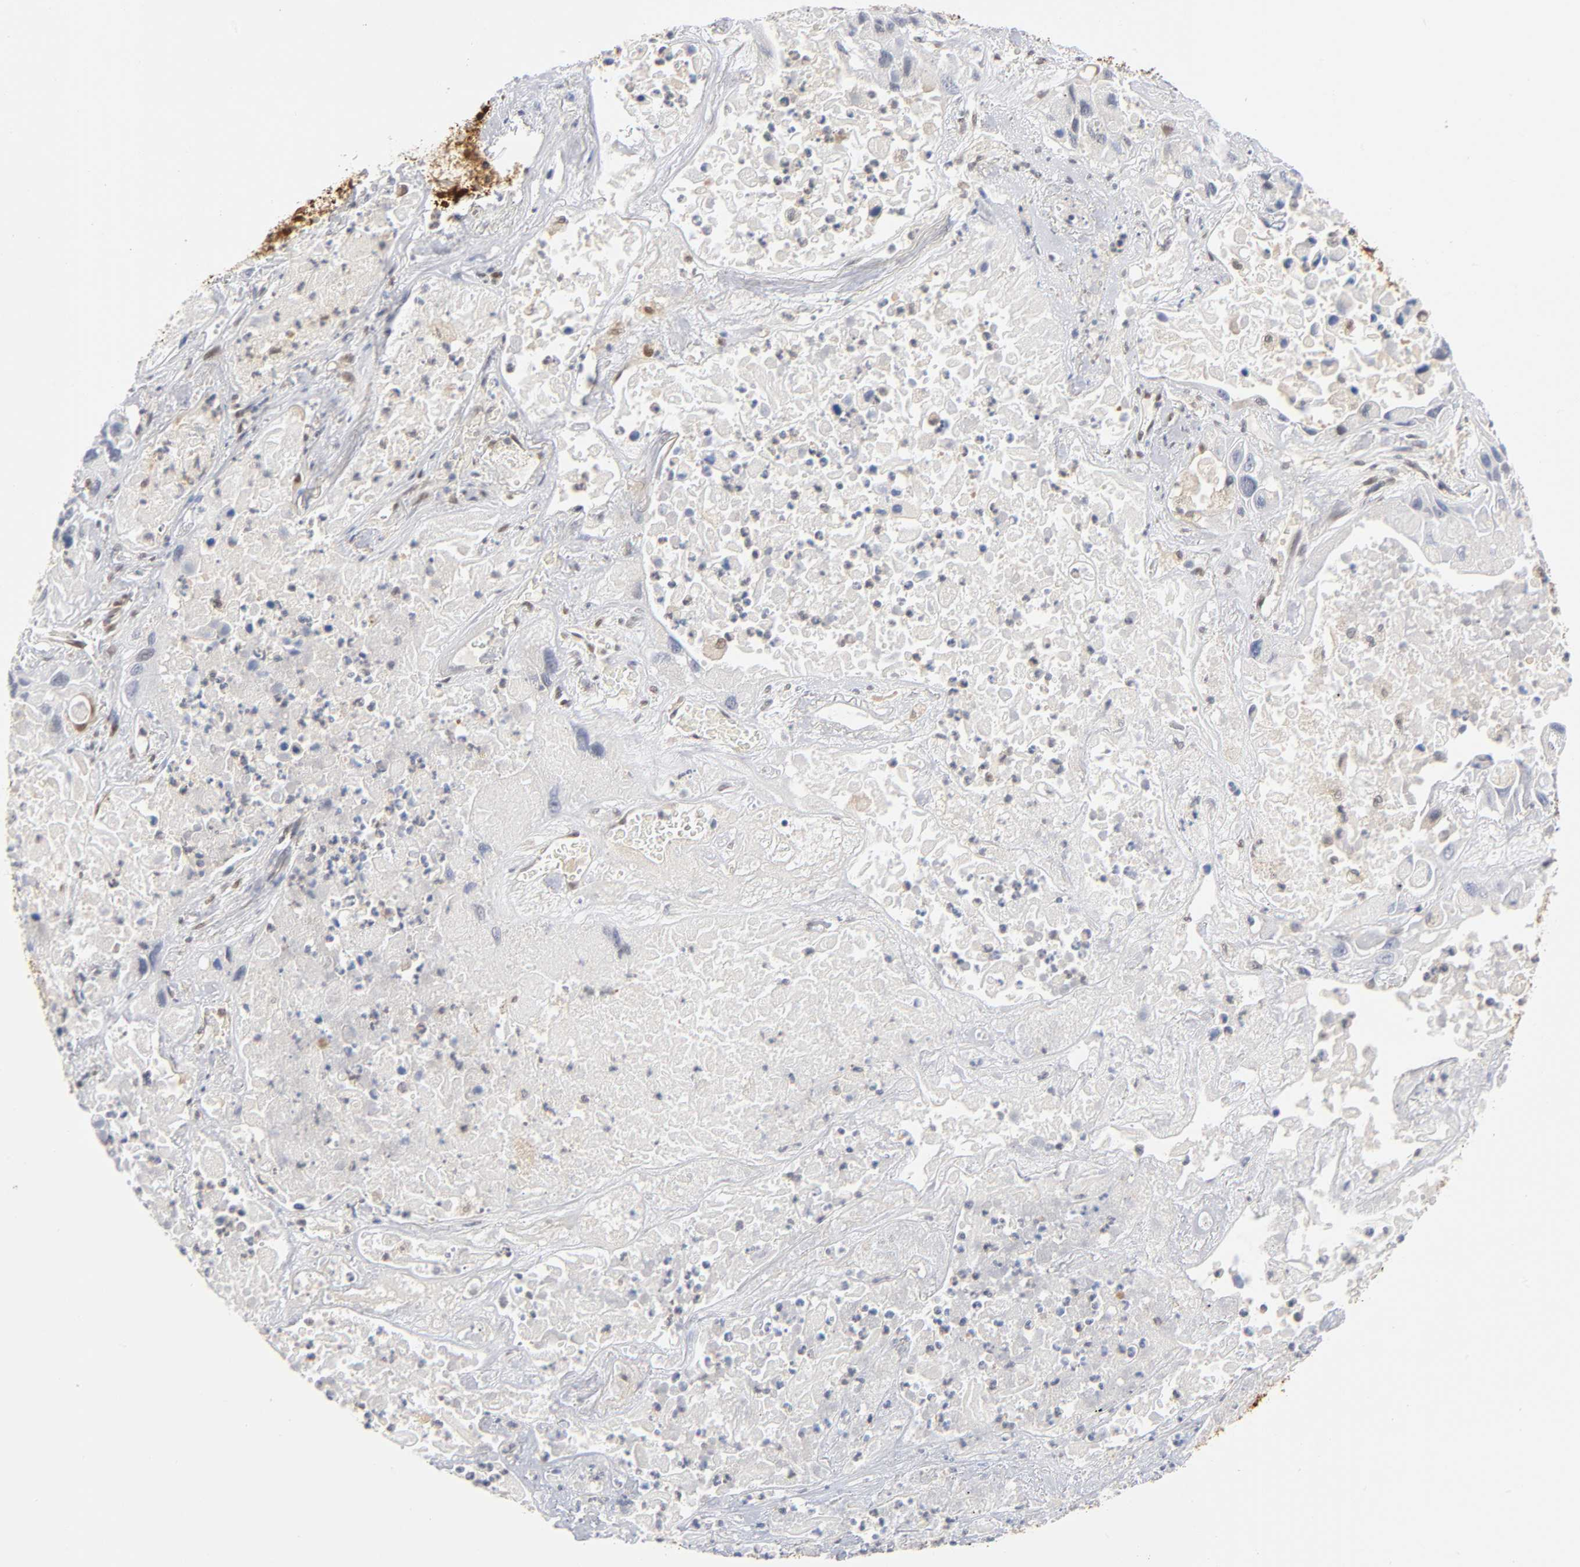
{"staining": {"intensity": "negative", "quantity": "none", "location": "none"}, "tissue": "lung cancer", "cell_type": "Tumor cells", "image_type": "cancer", "snomed": [{"axis": "morphology", "description": "Squamous cell carcinoma, NOS"}, {"axis": "topography", "description": "Lung"}], "caption": "Immunohistochemical staining of human lung squamous cell carcinoma exhibits no significant expression in tumor cells.", "gene": "DFFB", "patient": {"sex": "female", "age": 76}}